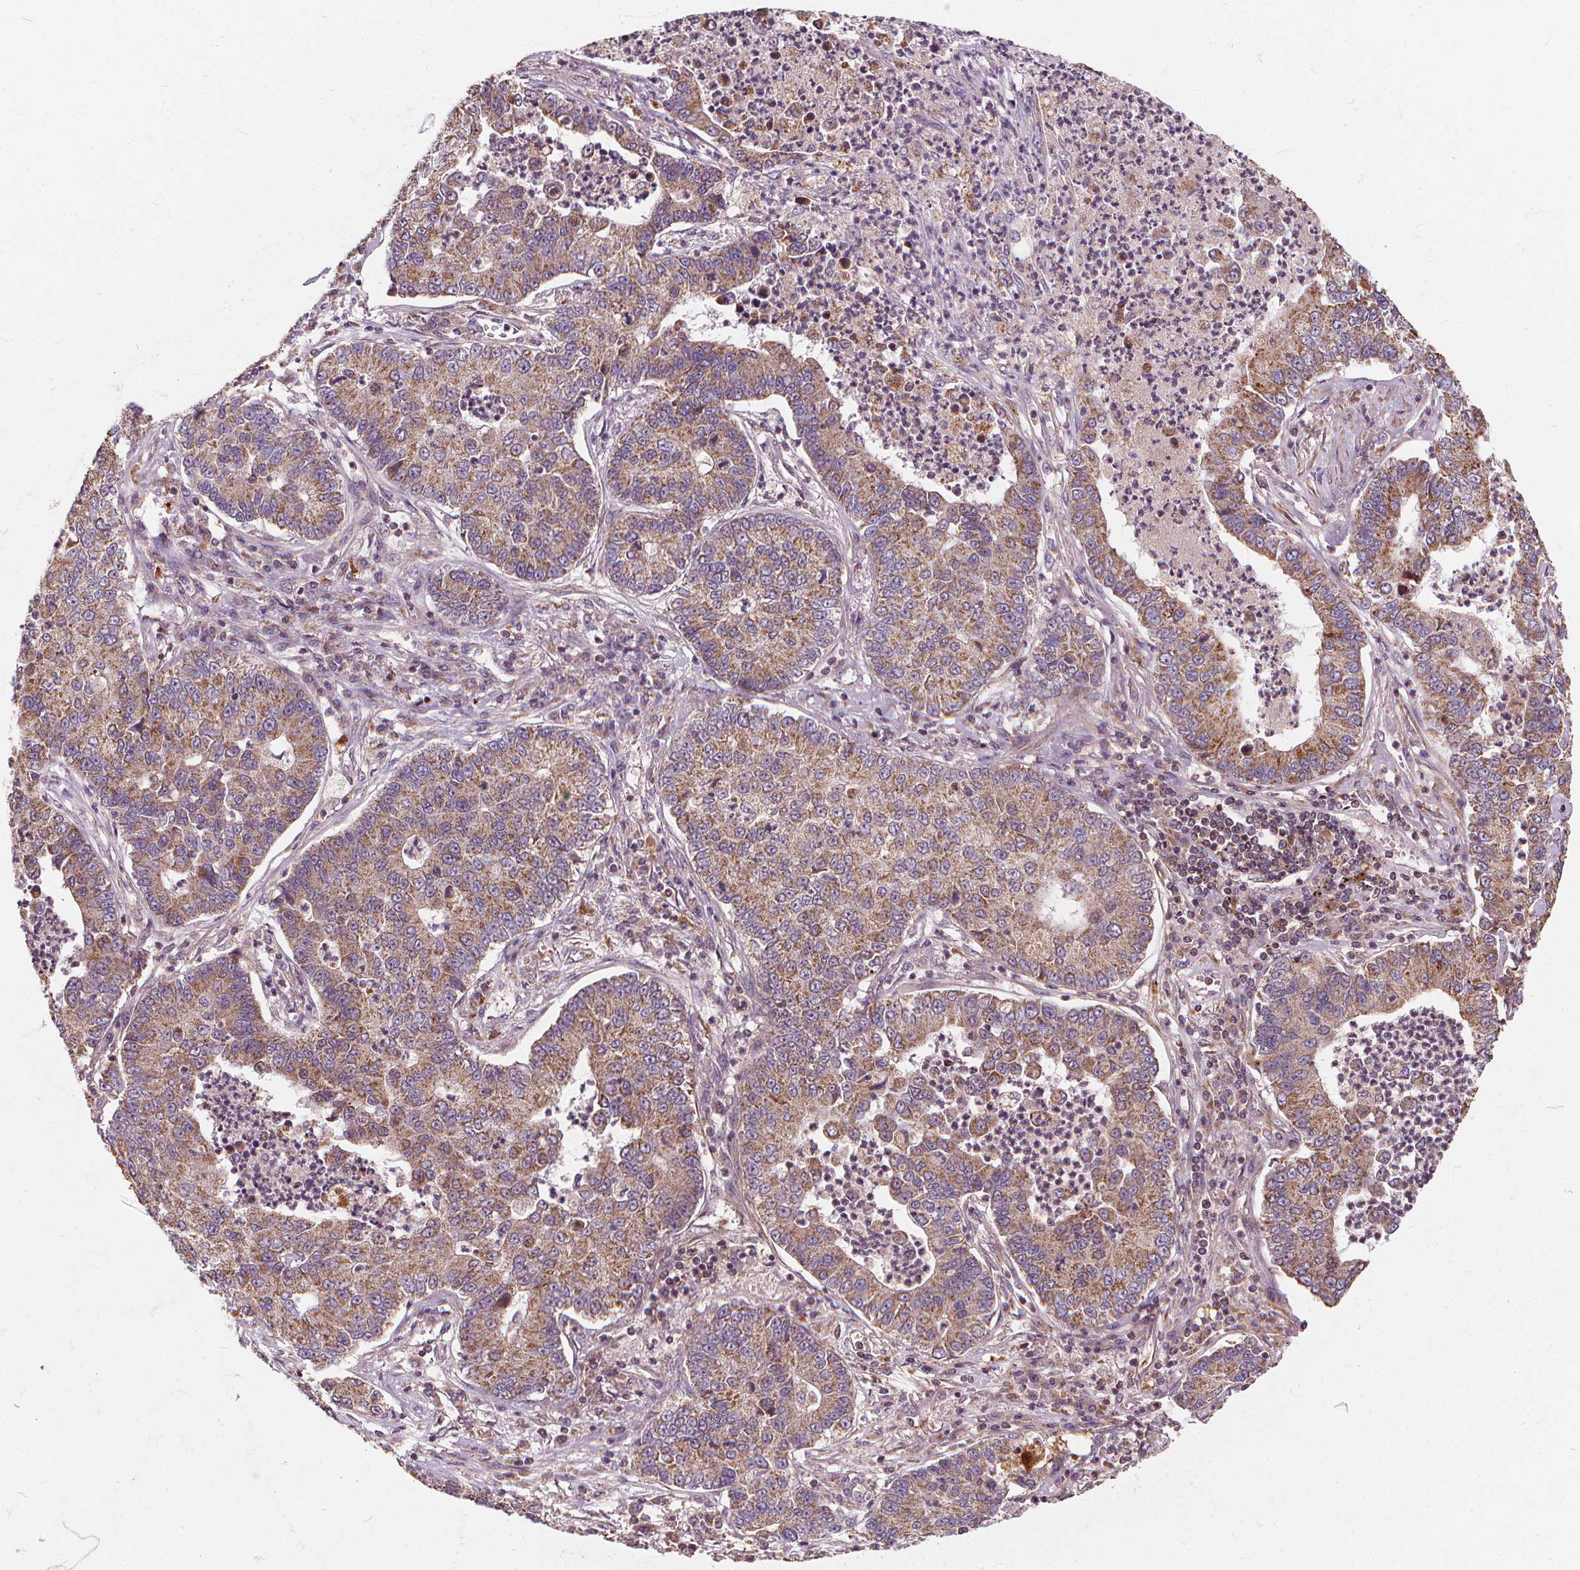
{"staining": {"intensity": "weak", "quantity": ">75%", "location": "cytoplasmic/membranous"}, "tissue": "lung cancer", "cell_type": "Tumor cells", "image_type": "cancer", "snomed": [{"axis": "morphology", "description": "Adenocarcinoma, NOS"}, {"axis": "topography", "description": "Lung"}], "caption": "Immunohistochemistry photomicrograph of lung cancer stained for a protein (brown), which exhibits low levels of weak cytoplasmic/membranous positivity in about >75% of tumor cells.", "gene": "ORAI2", "patient": {"sex": "female", "age": 57}}